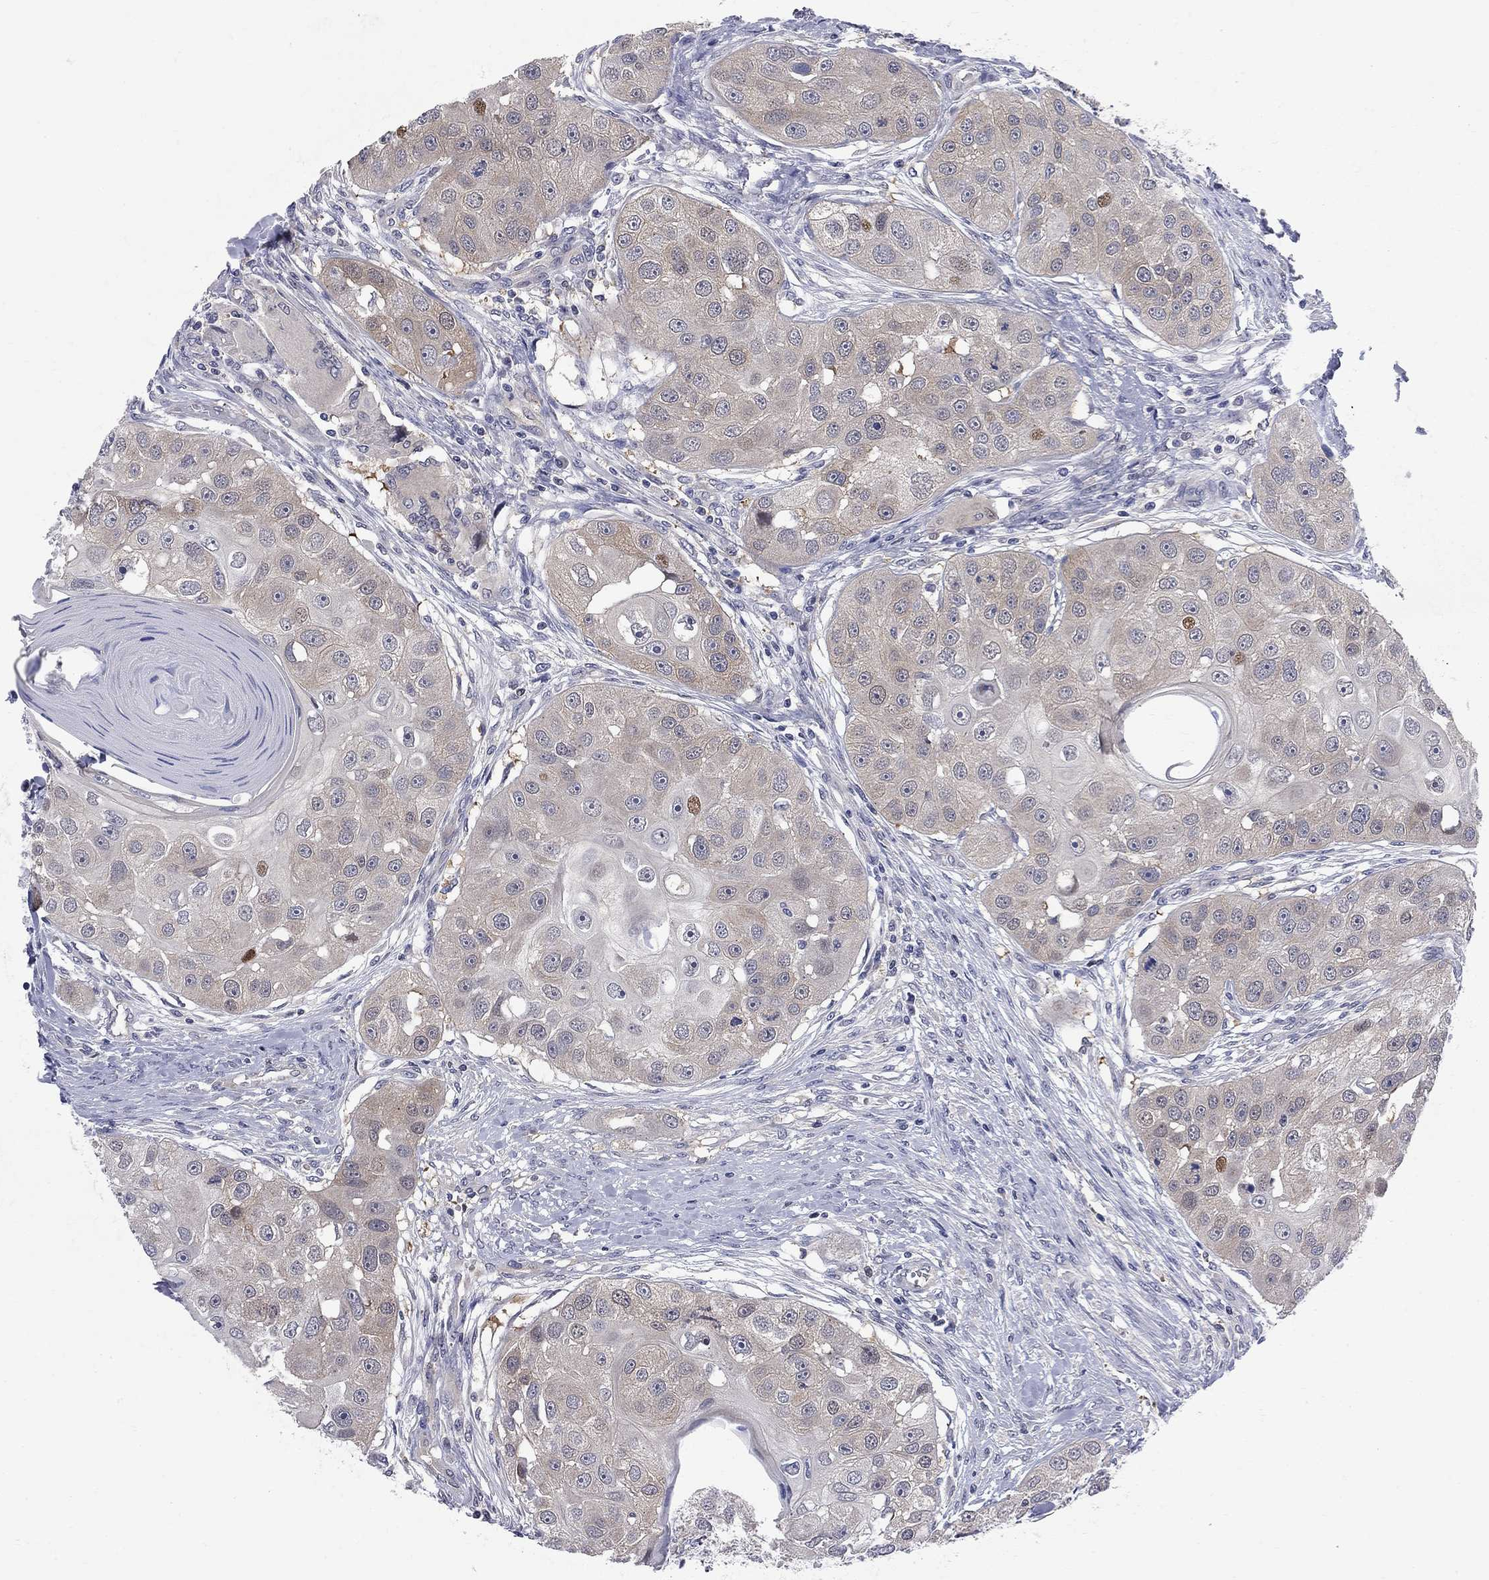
{"staining": {"intensity": "weak", "quantity": "<25%", "location": "cytoplasmic/membranous"}, "tissue": "head and neck cancer", "cell_type": "Tumor cells", "image_type": "cancer", "snomed": [{"axis": "morphology", "description": "Normal tissue, NOS"}, {"axis": "morphology", "description": "Squamous cell carcinoma, NOS"}, {"axis": "topography", "description": "Skeletal muscle"}, {"axis": "topography", "description": "Head-Neck"}], "caption": "Image shows no significant protein expression in tumor cells of head and neck cancer (squamous cell carcinoma).", "gene": "GALNT8", "patient": {"sex": "male", "age": 51}}